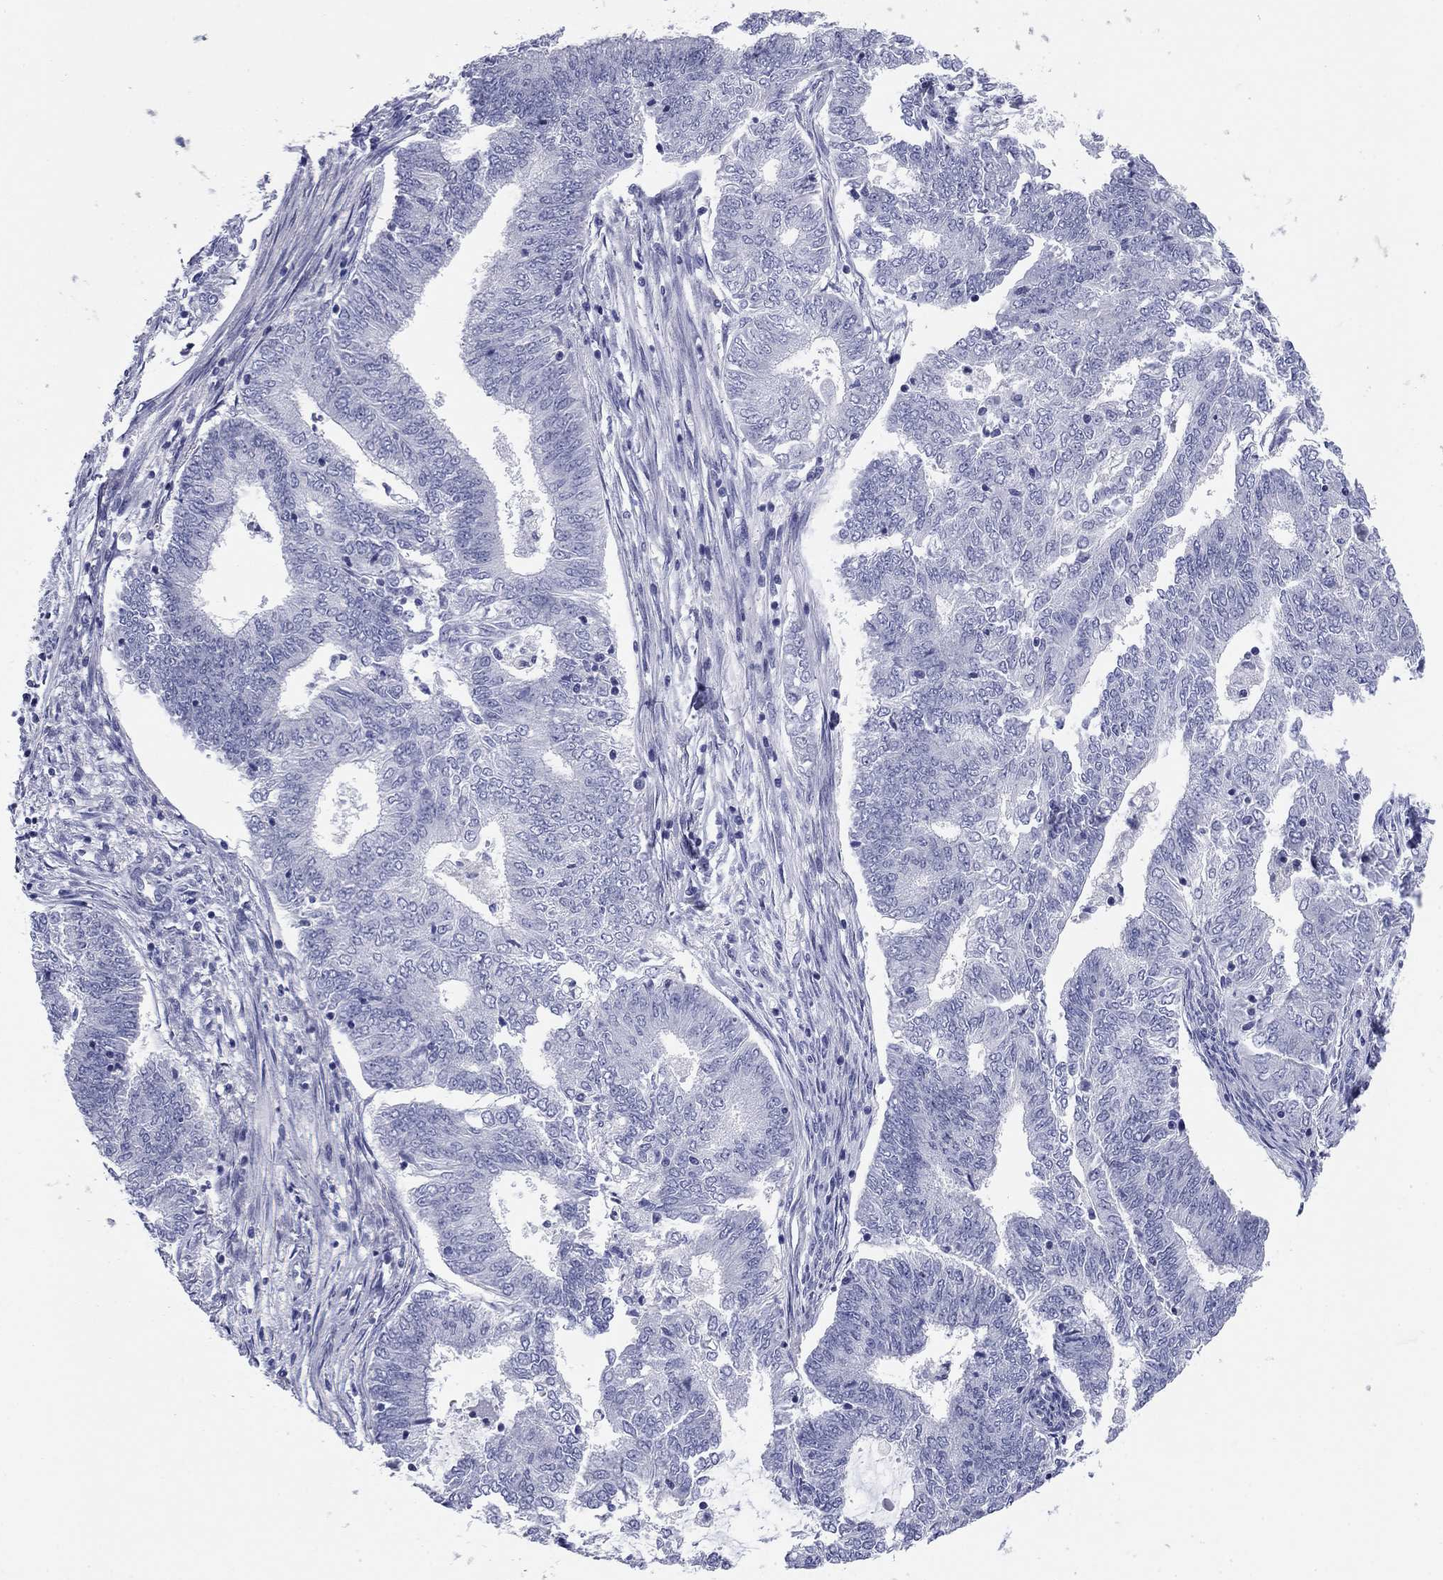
{"staining": {"intensity": "negative", "quantity": "none", "location": "none"}, "tissue": "endometrial cancer", "cell_type": "Tumor cells", "image_type": "cancer", "snomed": [{"axis": "morphology", "description": "Adenocarcinoma, NOS"}, {"axis": "topography", "description": "Endometrium"}], "caption": "Tumor cells are negative for brown protein staining in endometrial cancer.", "gene": "KCNH1", "patient": {"sex": "female", "age": 62}}